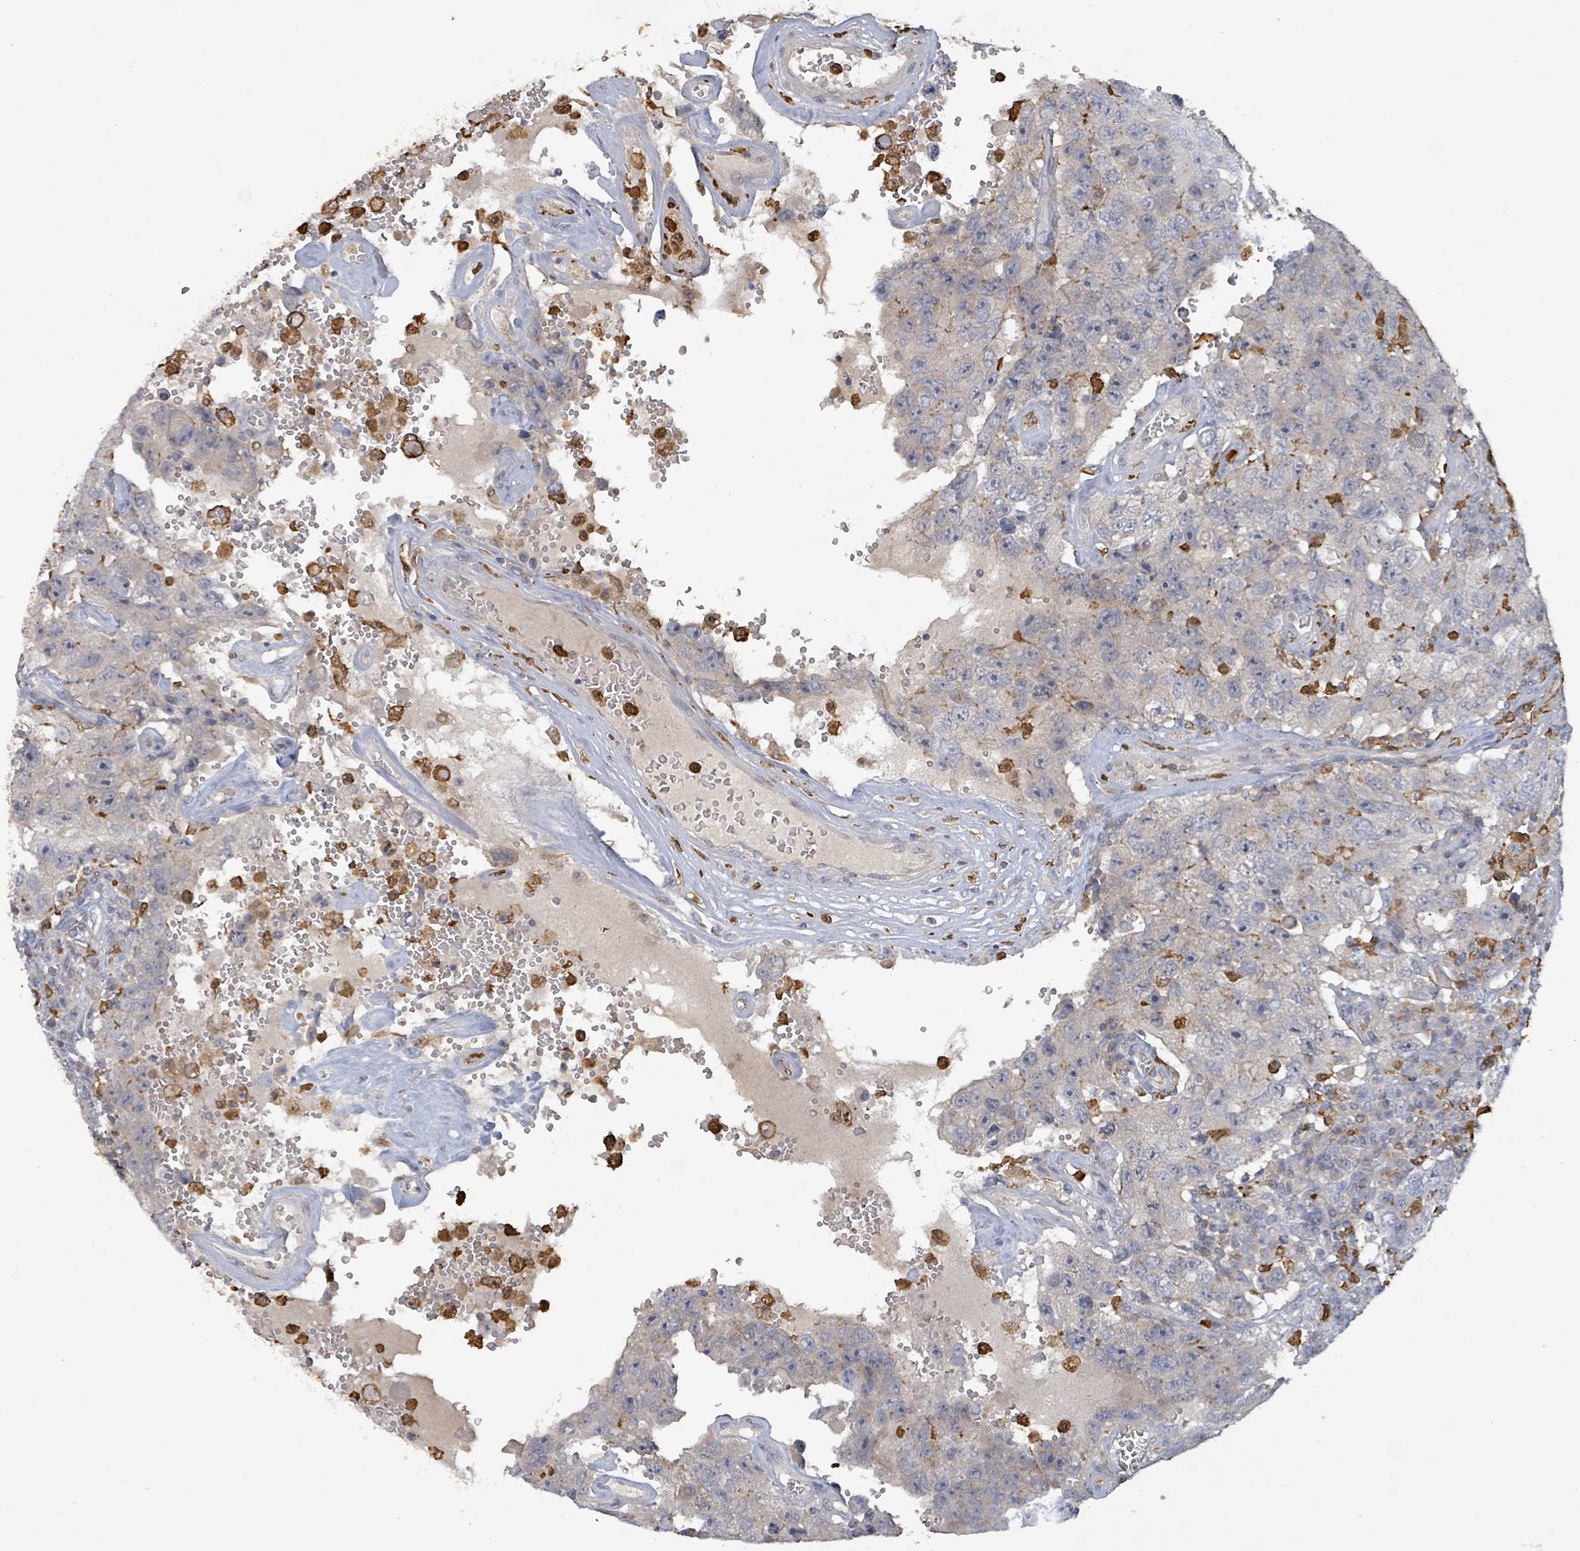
{"staining": {"intensity": "negative", "quantity": "none", "location": "none"}, "tissue": "testis cancer", "cell_type": "Tumor cells", "image_type": "cancer", "snomed": [{"axis": "morphology", "description": "Carcinoma, Embryonal, NOS"}, {"axis": "topography", "description": "Testis"}], "caption": "Tumor cells are negative for protein expression in human testis embryonal carcinoma. (Stains: DAB immunohistochemistry with hematoxylin counter stain, Microscopy: brightfield microscopy at high magnification).", "gene": "FAM210A", "patient": {"sex": "male", "age": 26}}